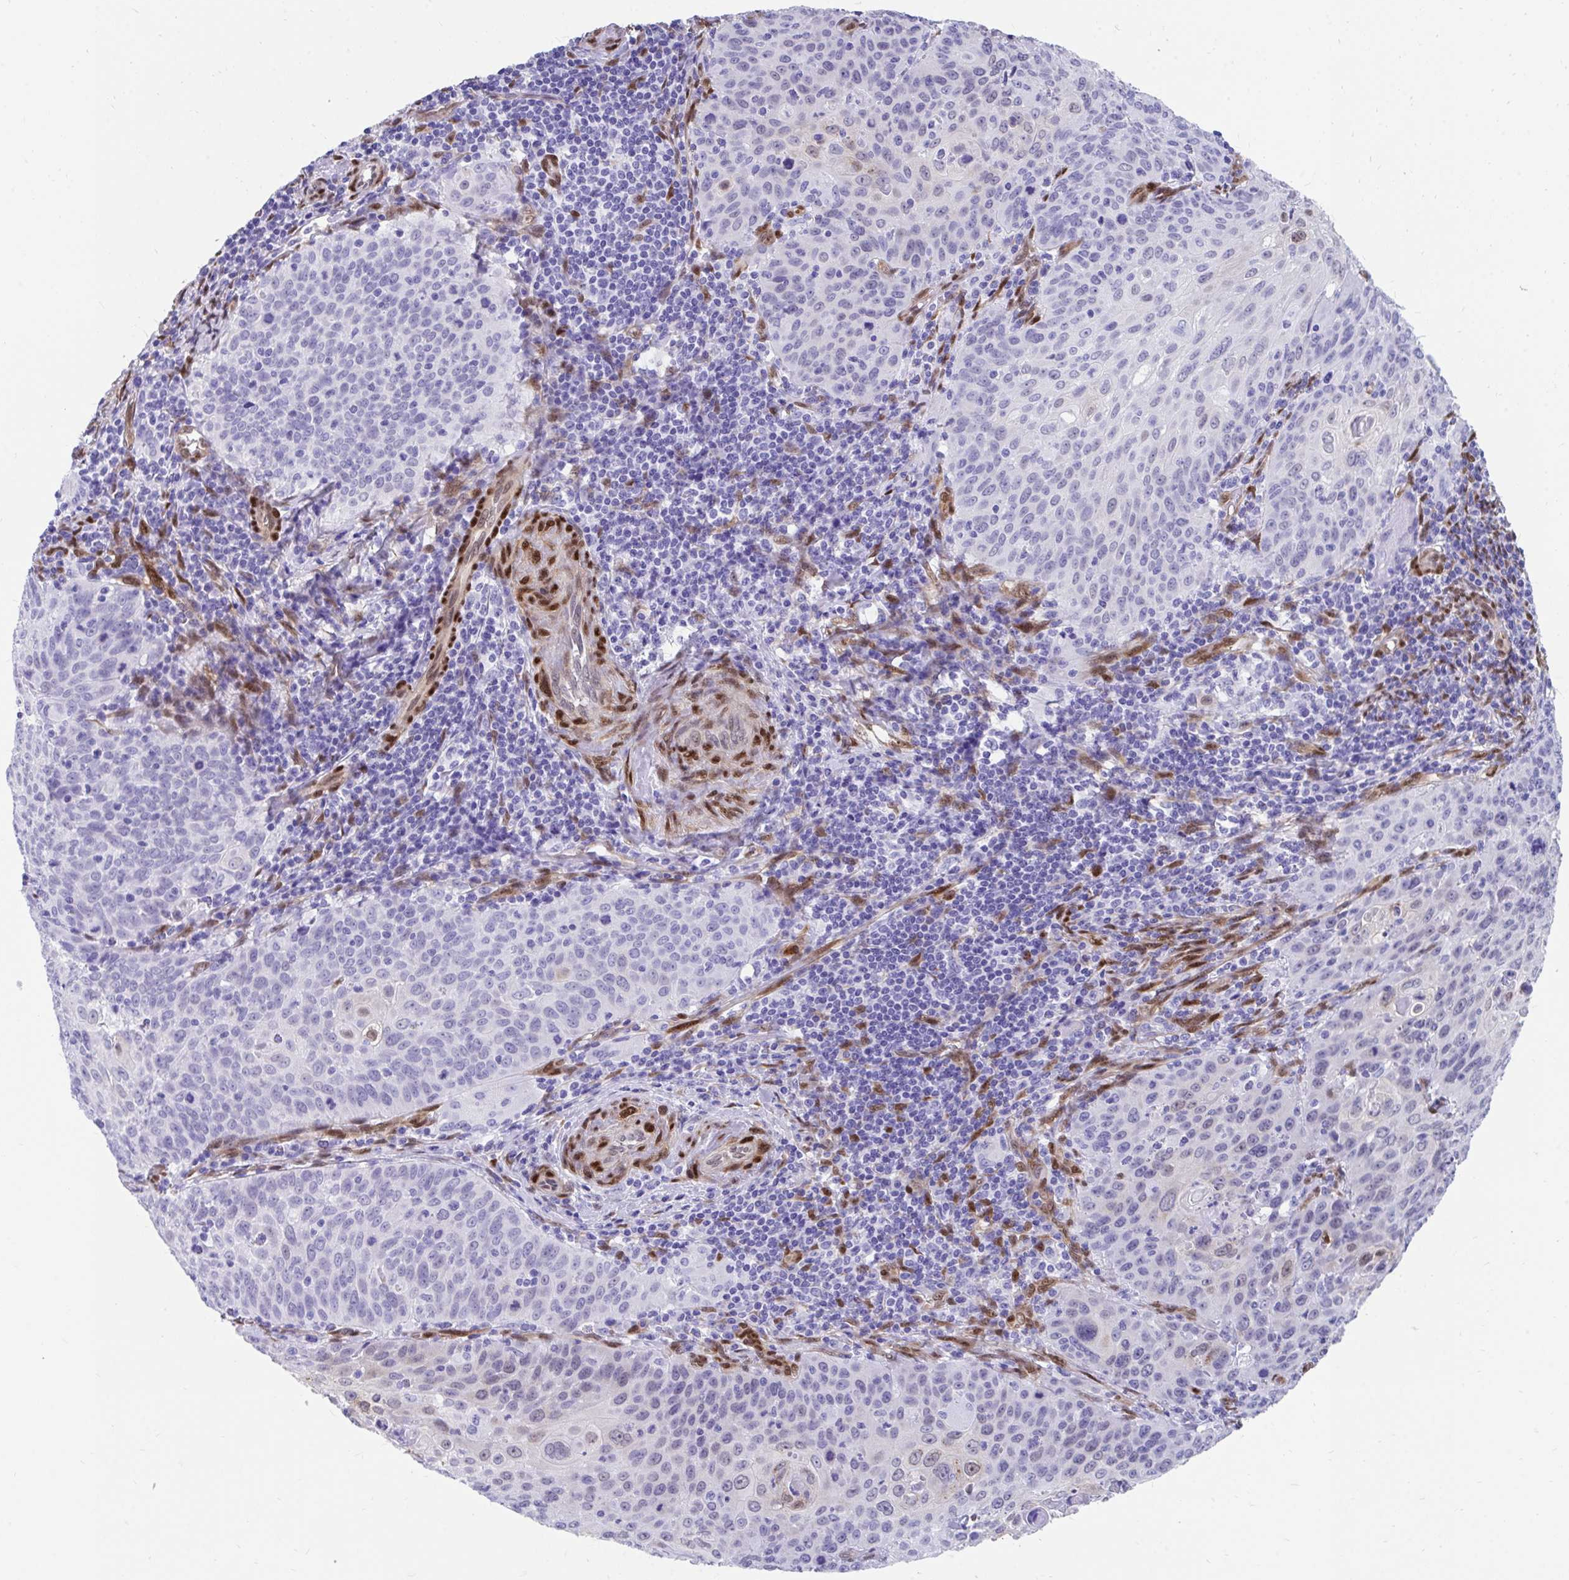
{"staining": {"intensity": "negative", "quantity": "none", "location": "none"}, "tissue": "cervical cancer", "cell_type": "Tumor cells", "image_type": "cancer", "snomed": [{"axis": "morphology", "description": "Squamous cell carcinoma, NOS"}, {"axis": "topography", "description": "Cervix"}], "caption": "DAB immunohistochemical staining of human squamous cell carcinoma (cervical) displays no significant positivity in tumor cells.", "gene": "RBPMS", "patient": {"sex": "female", "age": 65}}